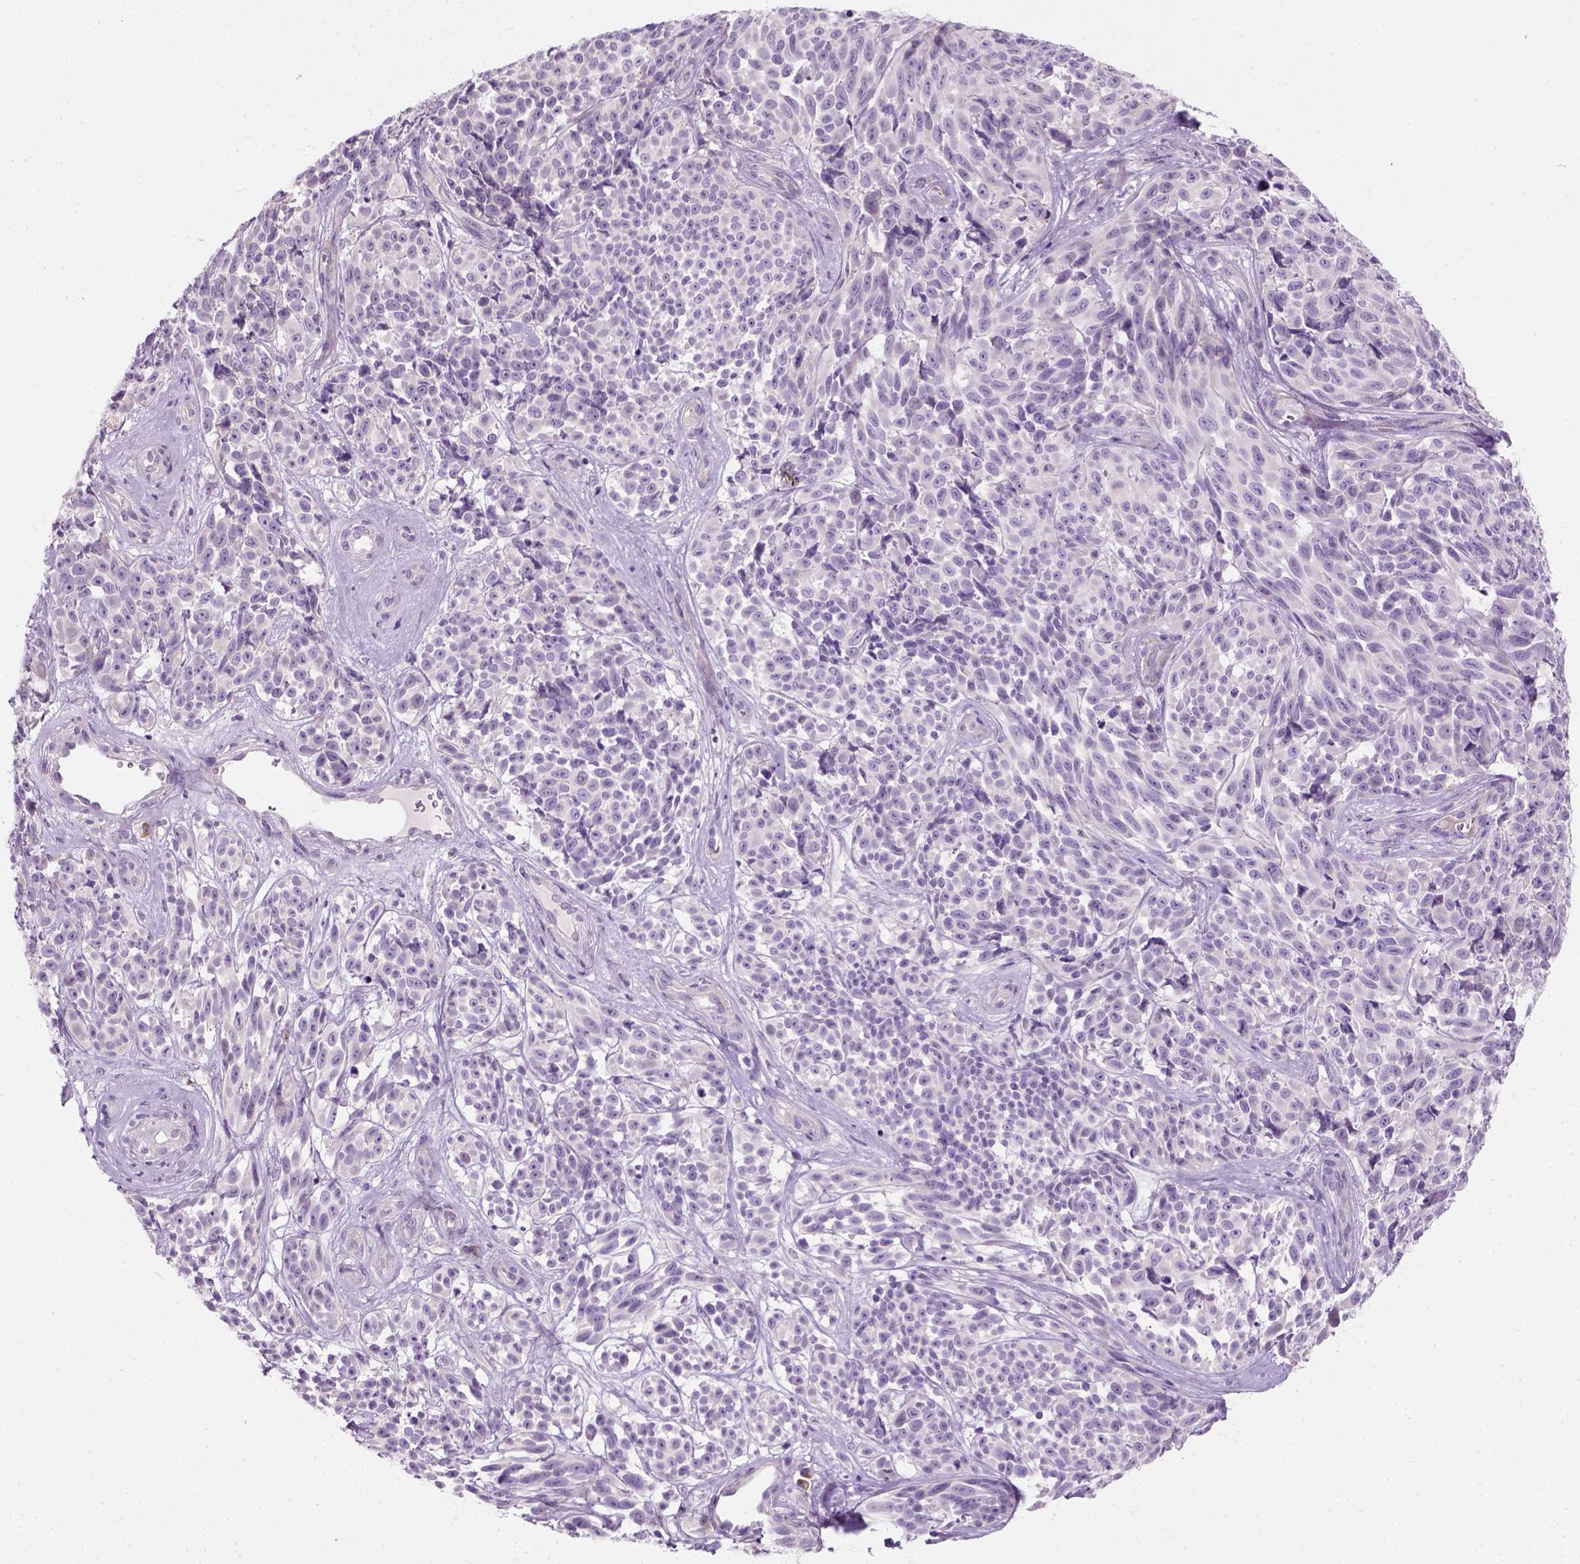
{"staining": {"intensity": "negative", "quantity": "none", "location": "none"}, "tissue": "melanoma", "cell_type": "Tumor cells", "image_type": "cancer", "snomed": [{"axis": "morphology", "description": "Malignant melanoma, NOS"}, {"axis": "topography", "description": "Skin"}], "caption": "Tumor cells are negative for brown protein staining in melanoma.", "gene": "TRIM72", "patient": {"sex": "female", "age": 88}}